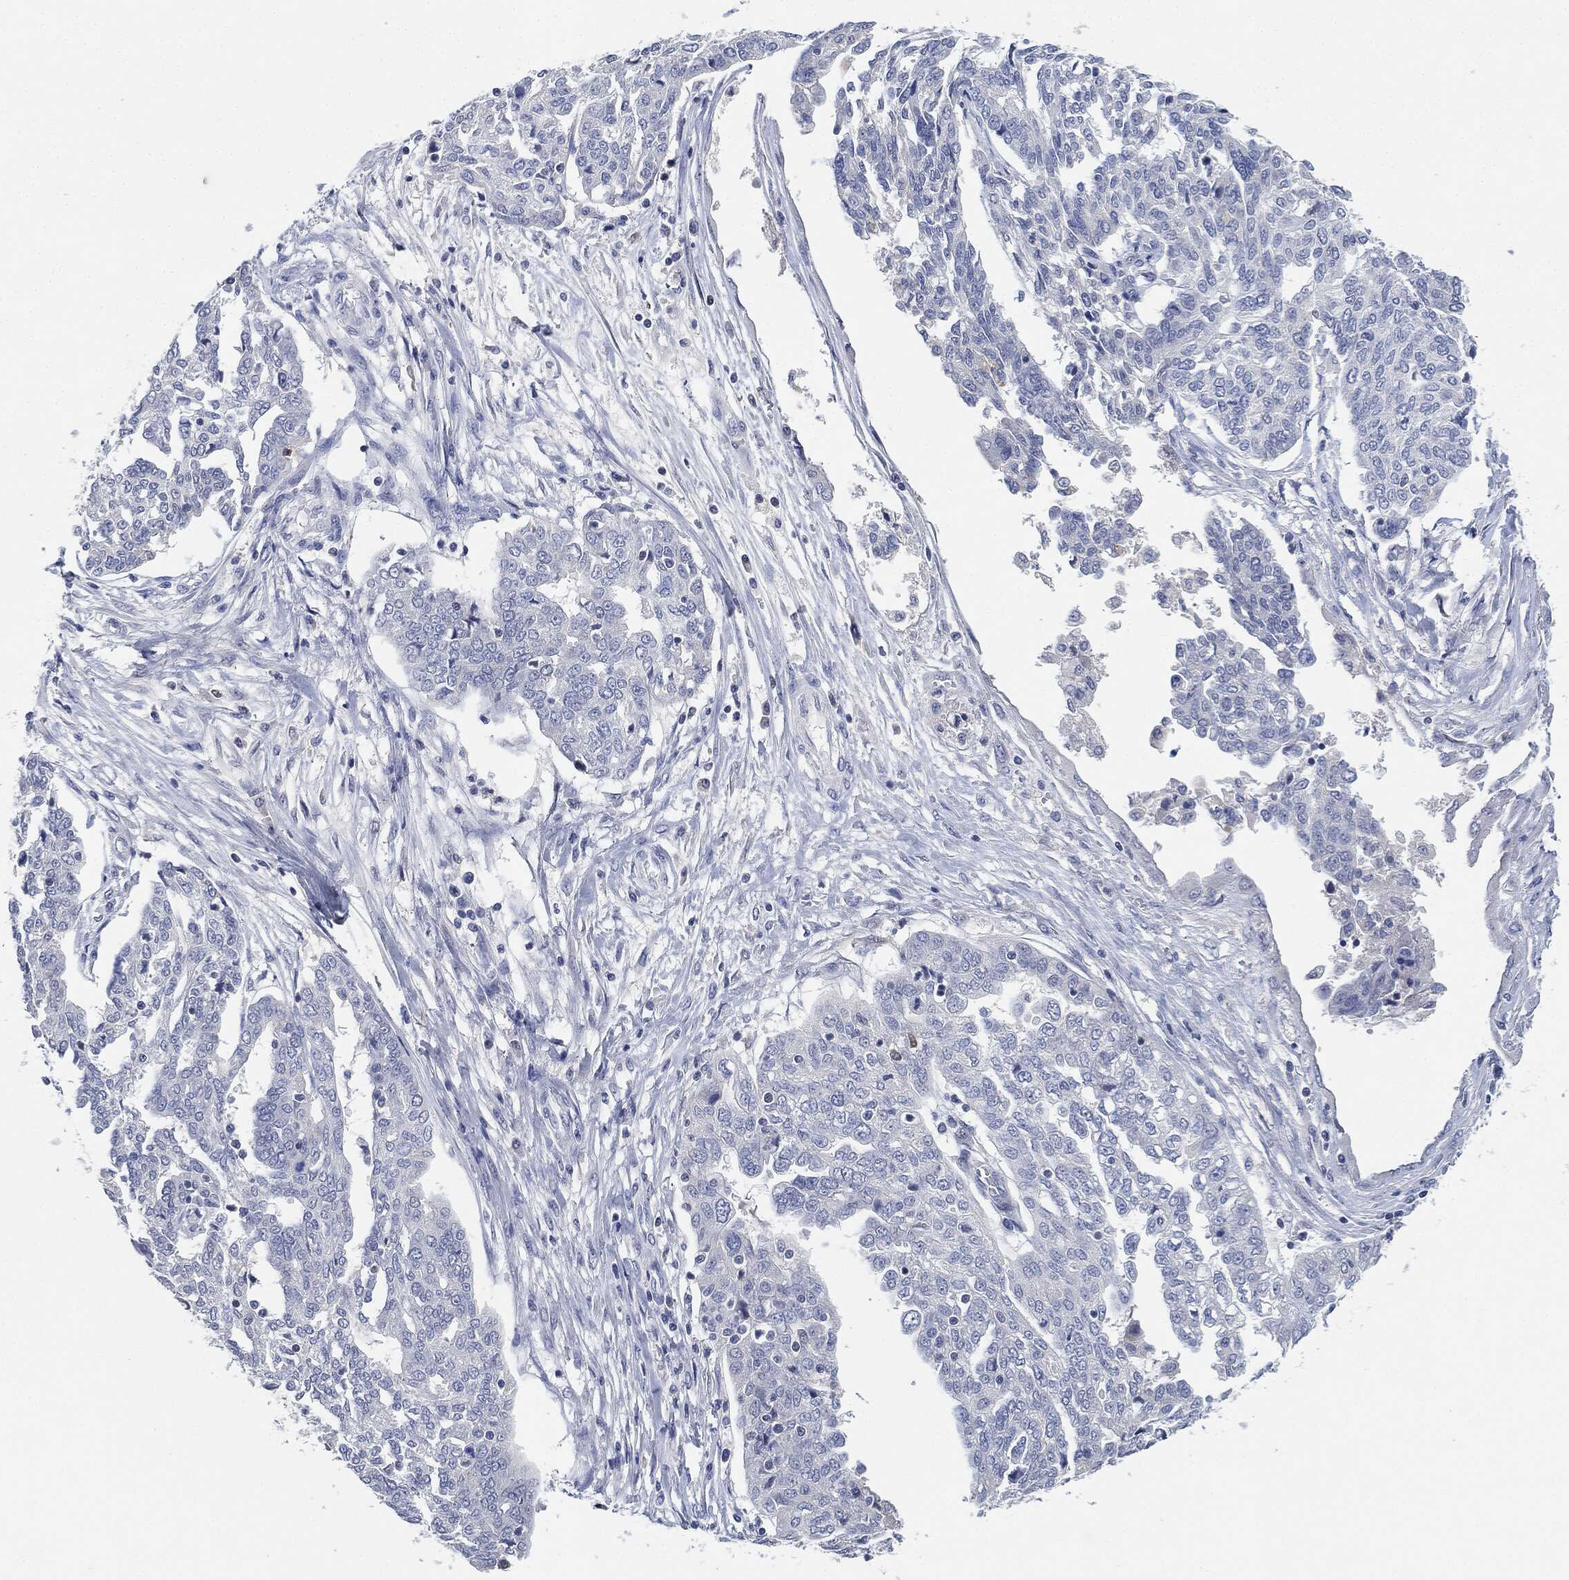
{"staining": {"intensity": "negative", "quantity": "none", "location": "none"}, "tissue": "ovarian cancer", "cell_type": "Tumor cells", "image_type": "cancer", "snomed": [{"axis": "morphology", "description": "Cystadenocarcinoma, serous, NOS"}, {"axis": "topography", "description": "Ovary"}], "caption": "The IHC histopathology image has no significant staining in tumor cells of ovarian cancer tissue. (DAB IHC with hematoxylin counter stain).", "gene": "NTRK1", "patient": {"sex": "female", "age": 67}}